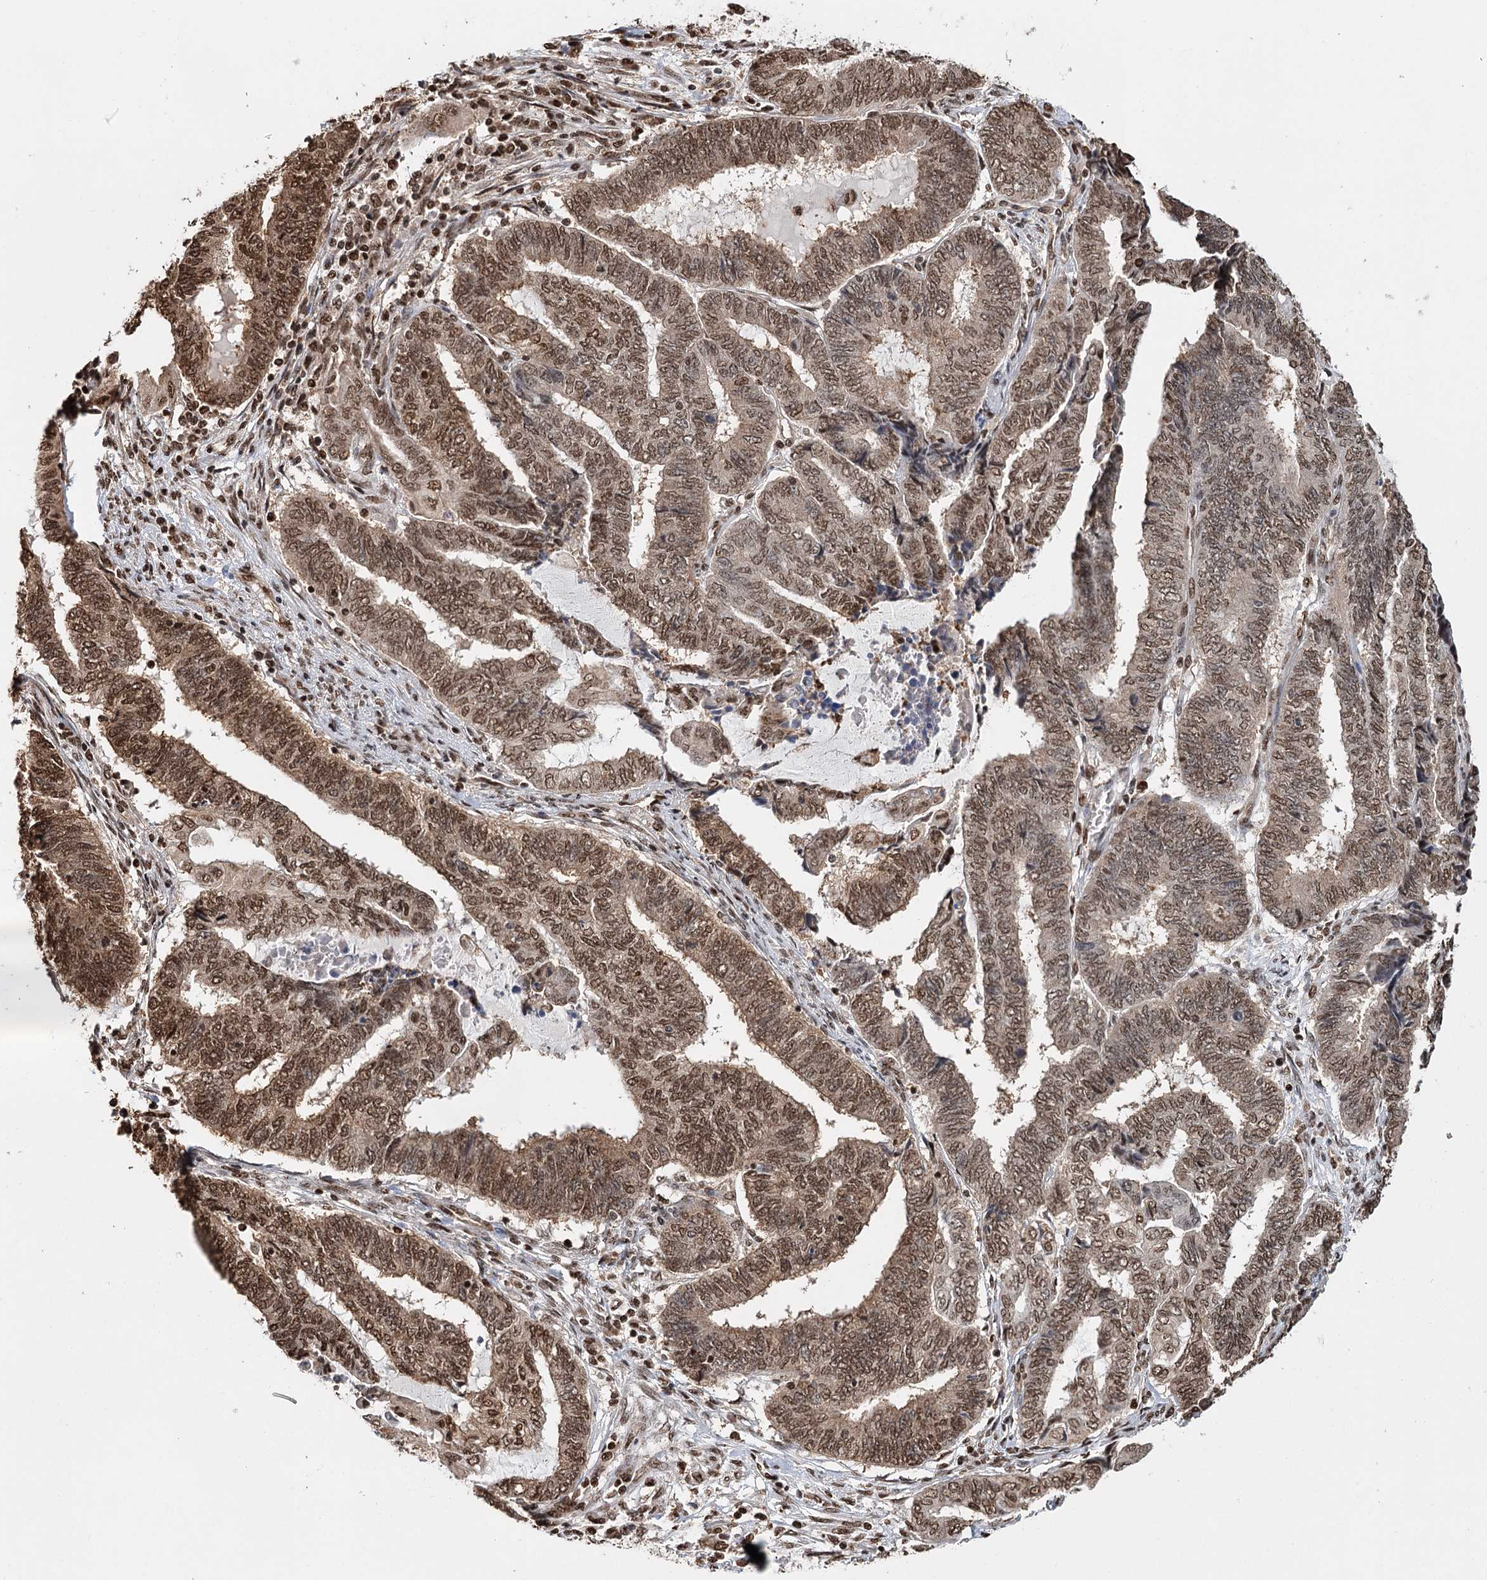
{"staining": {"intensity": "moderate", "quantity": ">75%", "location": "cytoplasmic/membranous,nuclear"}, "tissue": "endometrial cancer", "cell_type": "Tumor cells", "image_type": "cancer", "snomed": [{"axis": "morphology", "description": "Adenocarcinoma, NOS"}, {"axis": "topography", "description": "Uterus"}, {"axis": "topography", "description": "Endometrium"}], "caption": "Endometrial cancer (adenocarcinoma) stained for a protein (brown) reveals moderate cytoplasmic/membranous and nuclear positive positivity in approximately >75% of tumor cells.", "gene": "RPS27A", "patient": {"sex": "female", "age": 70}}